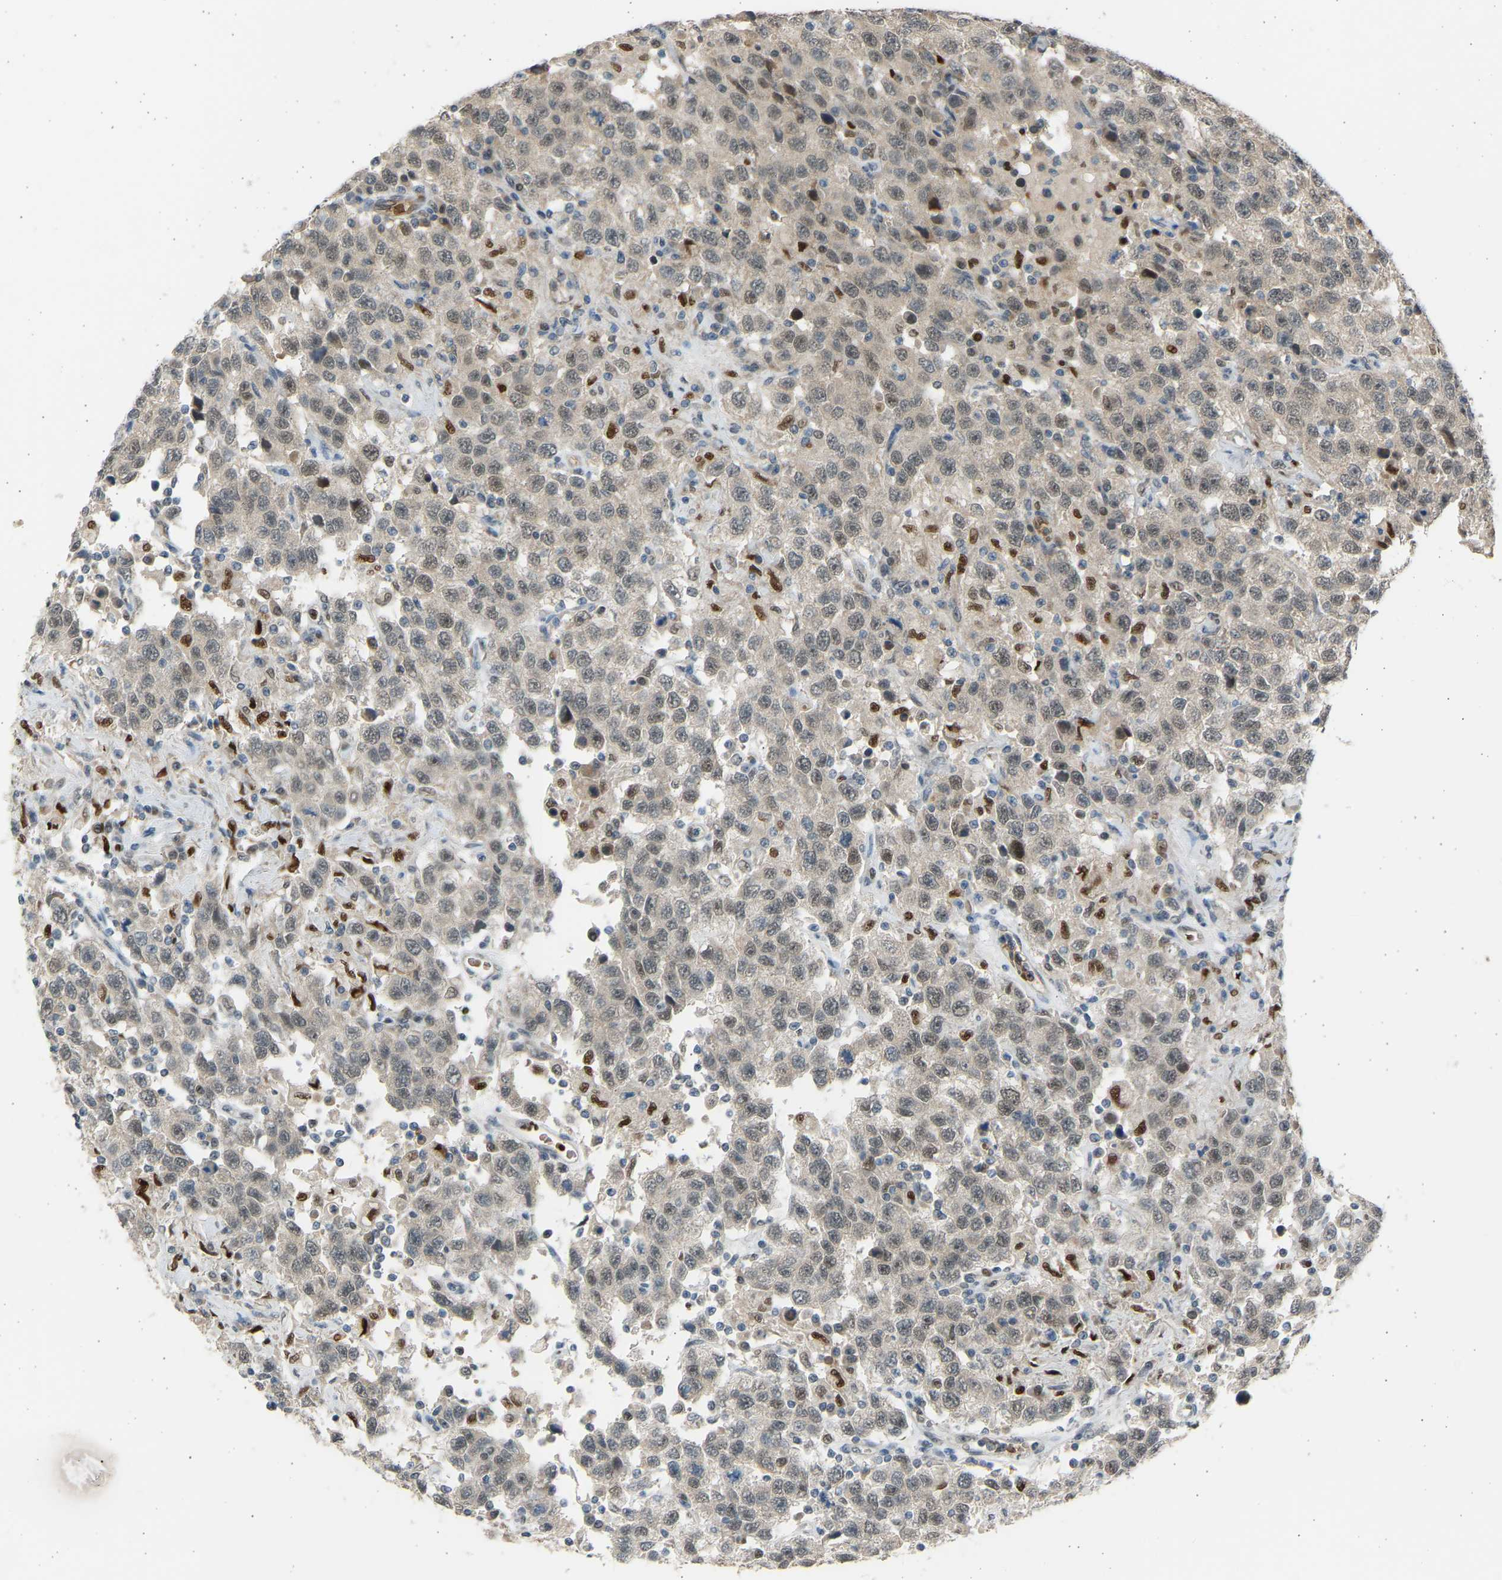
{"staining": {"intensity": "weak", "quantity": "25%-75%", "location": "nuclear"}, "tissue": "testis cancer", "cell_type": "Tumor cells", "image_type": "cancer", "snomed": [{"axis": "morphology", "description": "Seminoma, NOS"}, {"axis": "topography", "description": "Testis"}], "caption": "IHC image of seminoma (testis) stained for a protein (brown), which displays low levels of weak nuclear positivity in approximately 25%-75% of tumor cells.", "gene": "BIRC2", "patient": {"sex": "male", "age": 41}}